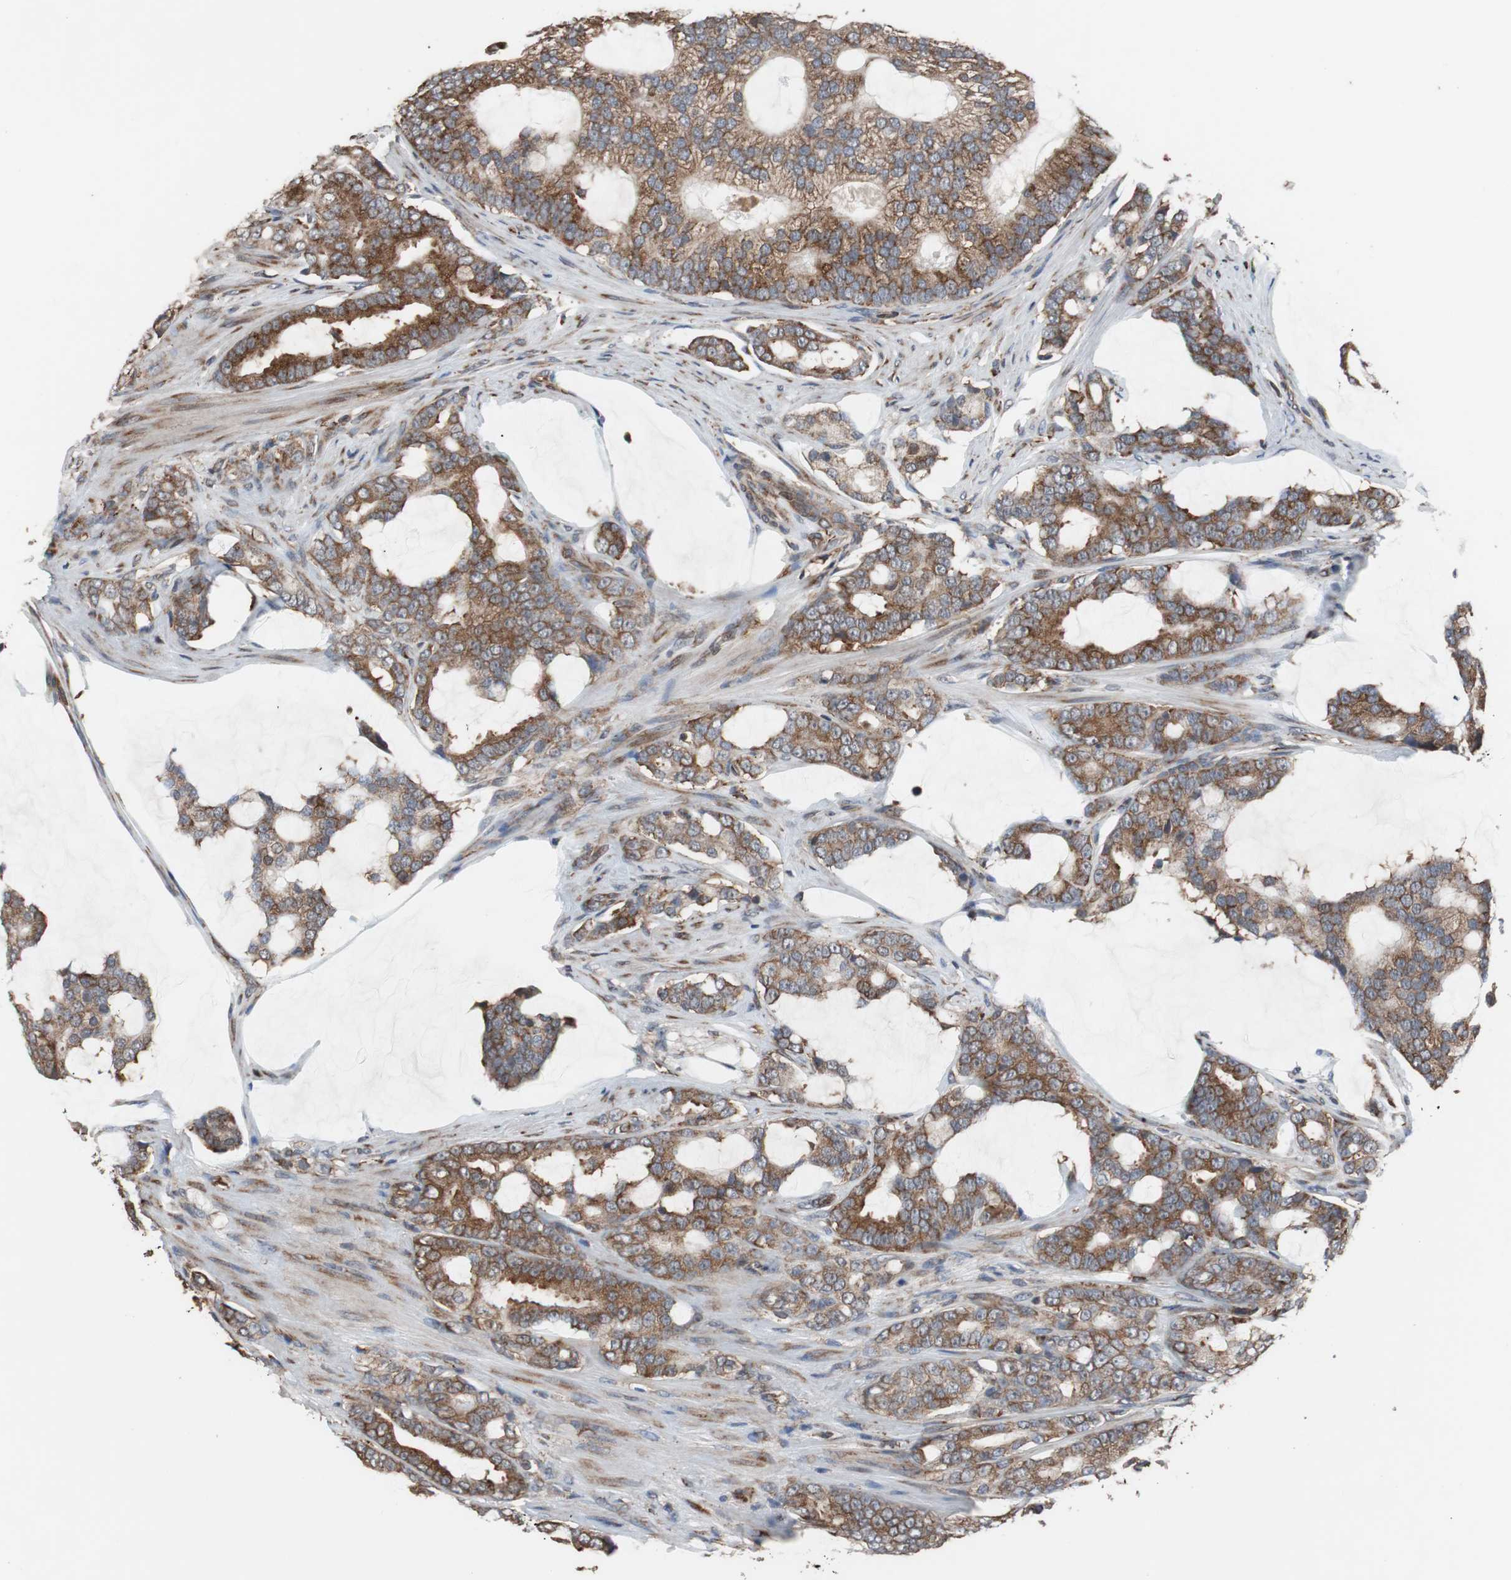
{"staining": {"intensity": "strong", "quantity": ">75%", "location": "cytoplasmic/membranous"}, "tissue": "prostate cancer", "cell_type": "Tumor cells", "image_type": "cancer", "snomed": [{"axis": "morphology", "description": "Adenocarcinoma, Low grade"}, {"axis": "topography", "description": "Prostate"}], "caption": "Prostate low-grade adenocarcinoma tissue shows strong cytoplasmic/membranous staining in approximately >75% of tumor cells, visualized by immunohistochemistry. Nuclei are stained in blue.", "gene": "USP10", "patient": {"sex": "male", "age": 58}}